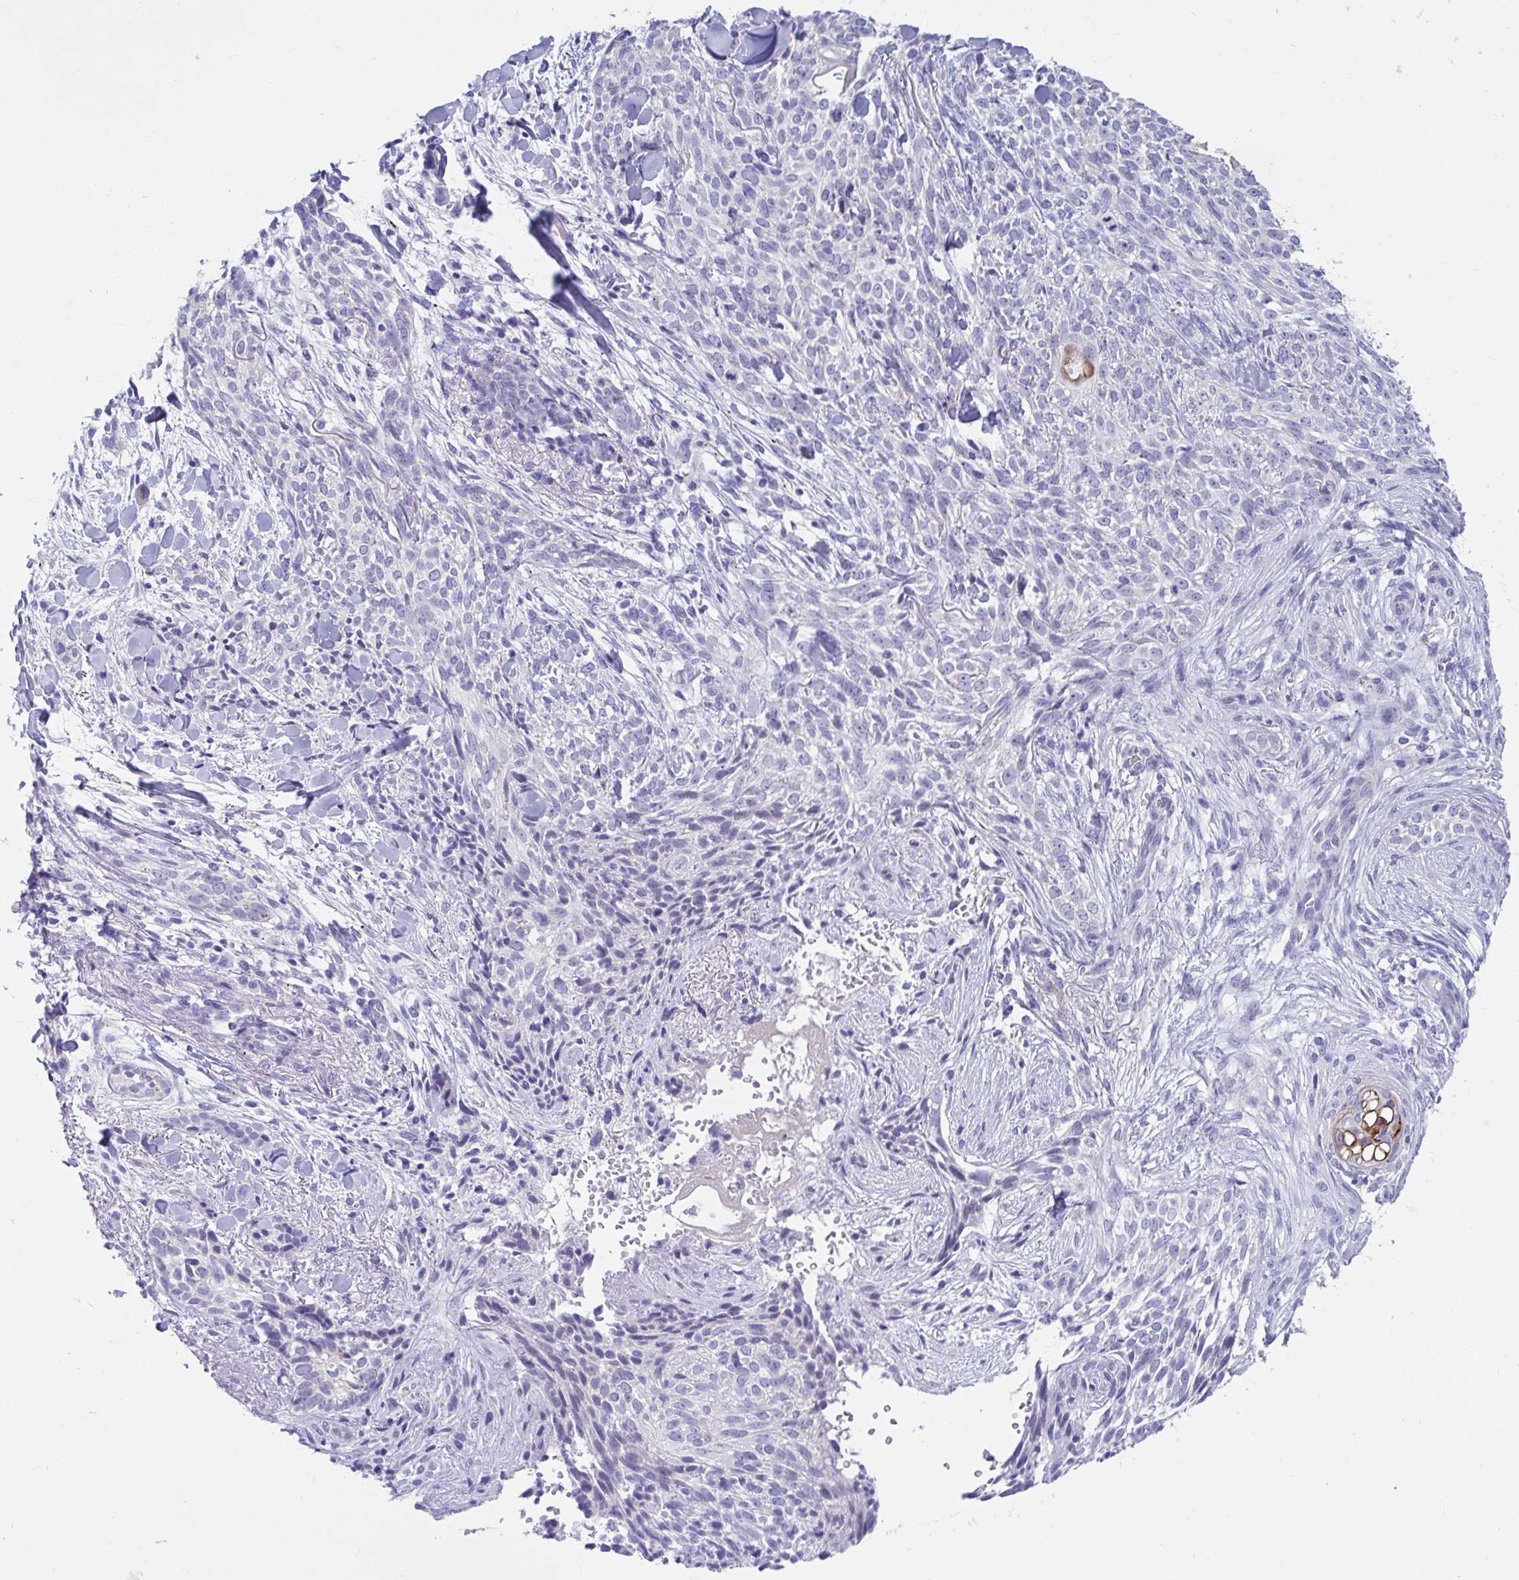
{"staining": {"intensity": "negative", "quantity": "none", "location": "none"}, "tissue": "skin cancer", "cell_type": "Tumor cells", "image_type": "cancer", "snomed": [{"axis": "morphology", "description": "Basal cell carcinoma"}, {"axis": "topography", "description": "Skin"}, {"axis": "topography", "description": "Skin of face"}], "caption": "A high-resolution histopathology image shows IHC staining of basal cell carcinoma (skin), which exhibits no significant positivity in tumor cells.", "gene": "TTC30B", "patient": {"sex": "female", "age": 90}}